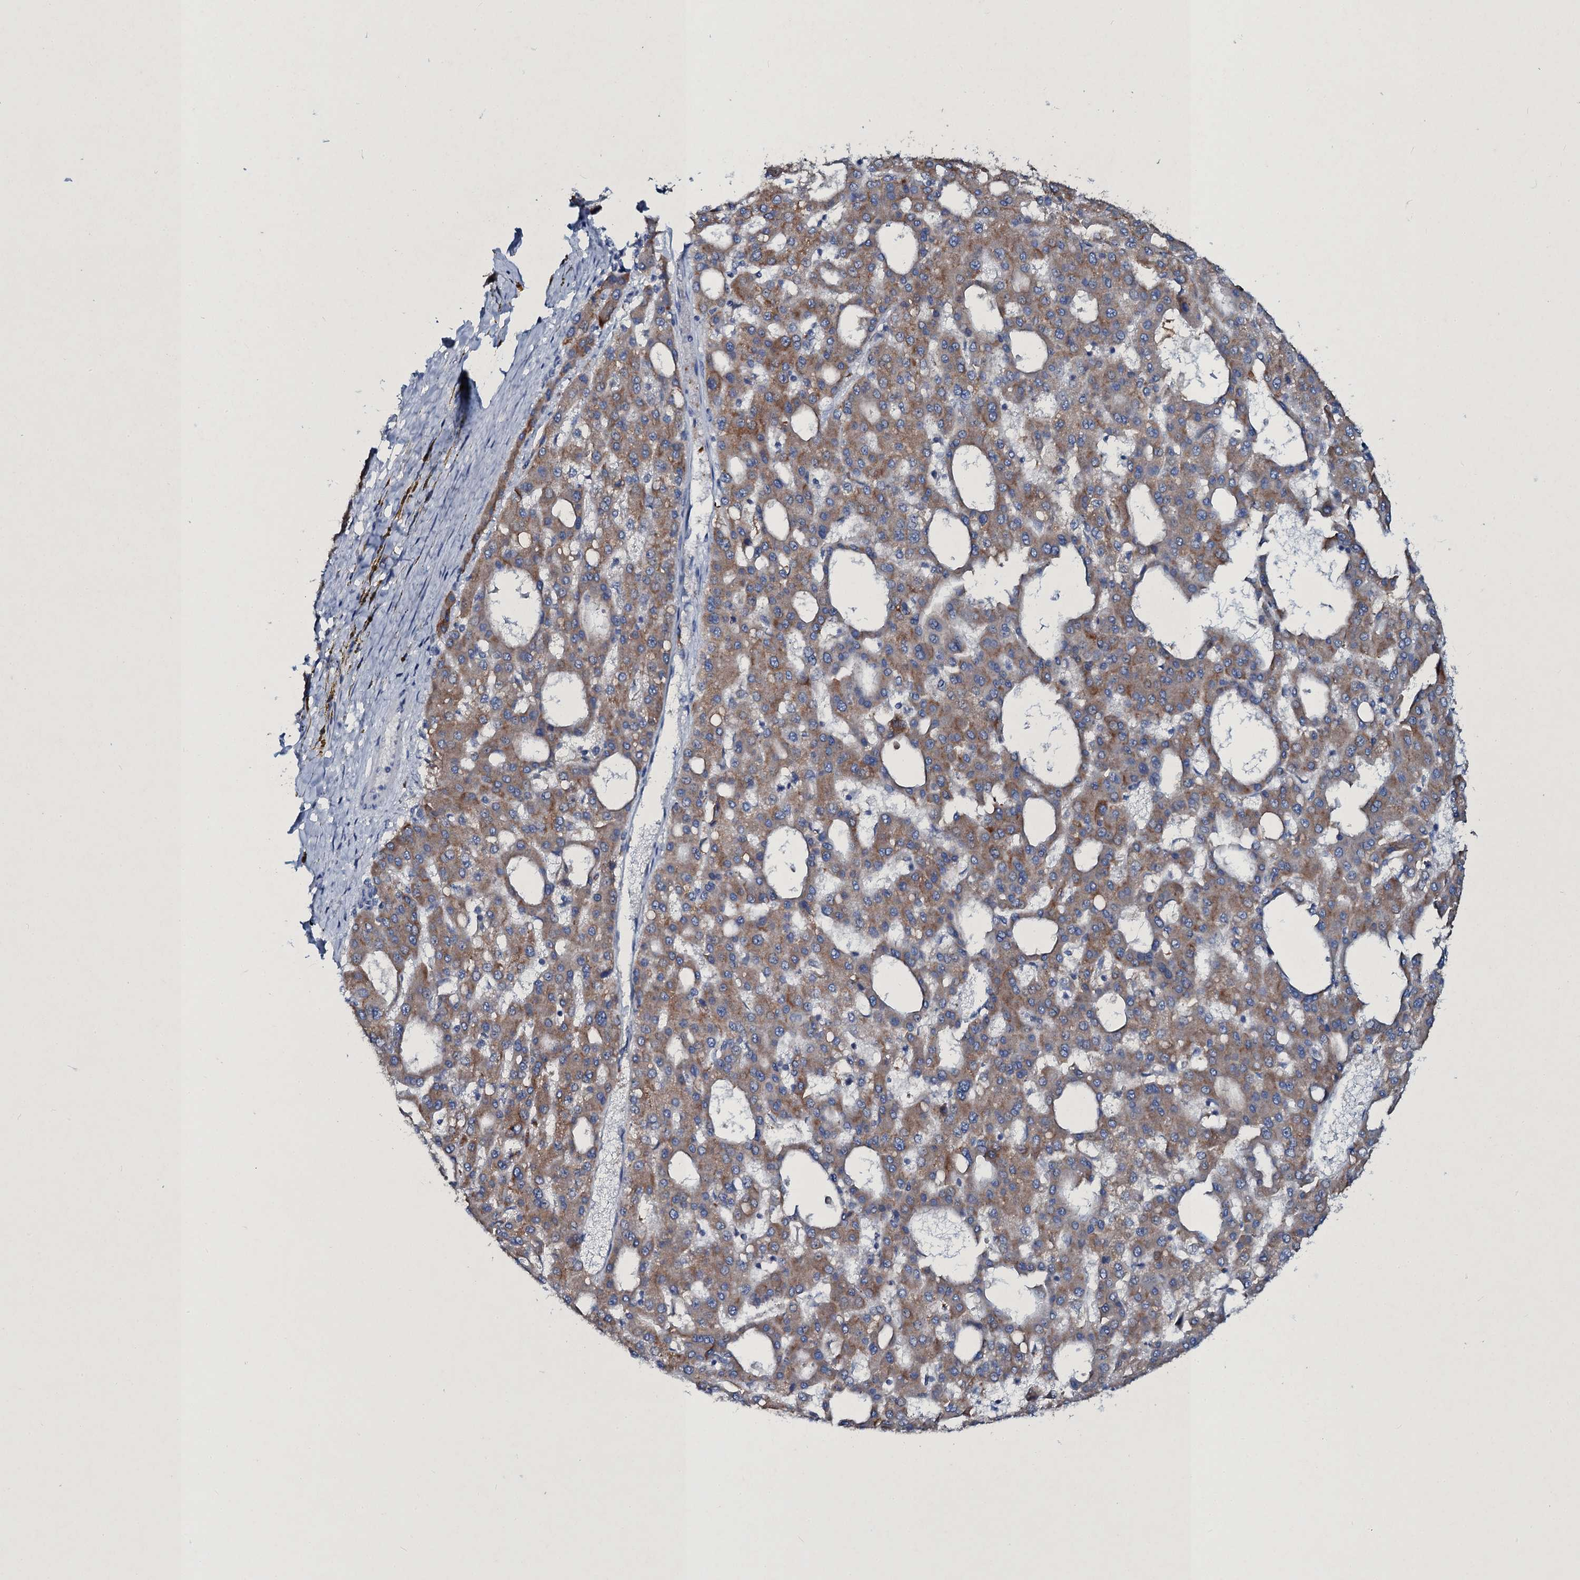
{"staining": {"intensity": "moderate", "quantity": ">75%", "location": "cytoplasmic/membranous"}, "tissue": "liver cancer", "cell_type": "Tumor cells", "image_type": "cancer", "snomed": [{"axis": "morphology", "description": "Carcinoma, Hepatocellular, NOS"}, {"axis": "topography", "description": "Liver"}], "caption": "A histopathology image of liver cancer stained for a protein reveals moderate cytoplasmic/membranous brown staining in tumor cells. The protein is stained brown, and the nuclei are stained in blue (DAB IHC with brightfield microscopy, high magnification).", "gene": "TPGS2", "patient": {"sex": "male", "age": 47}}